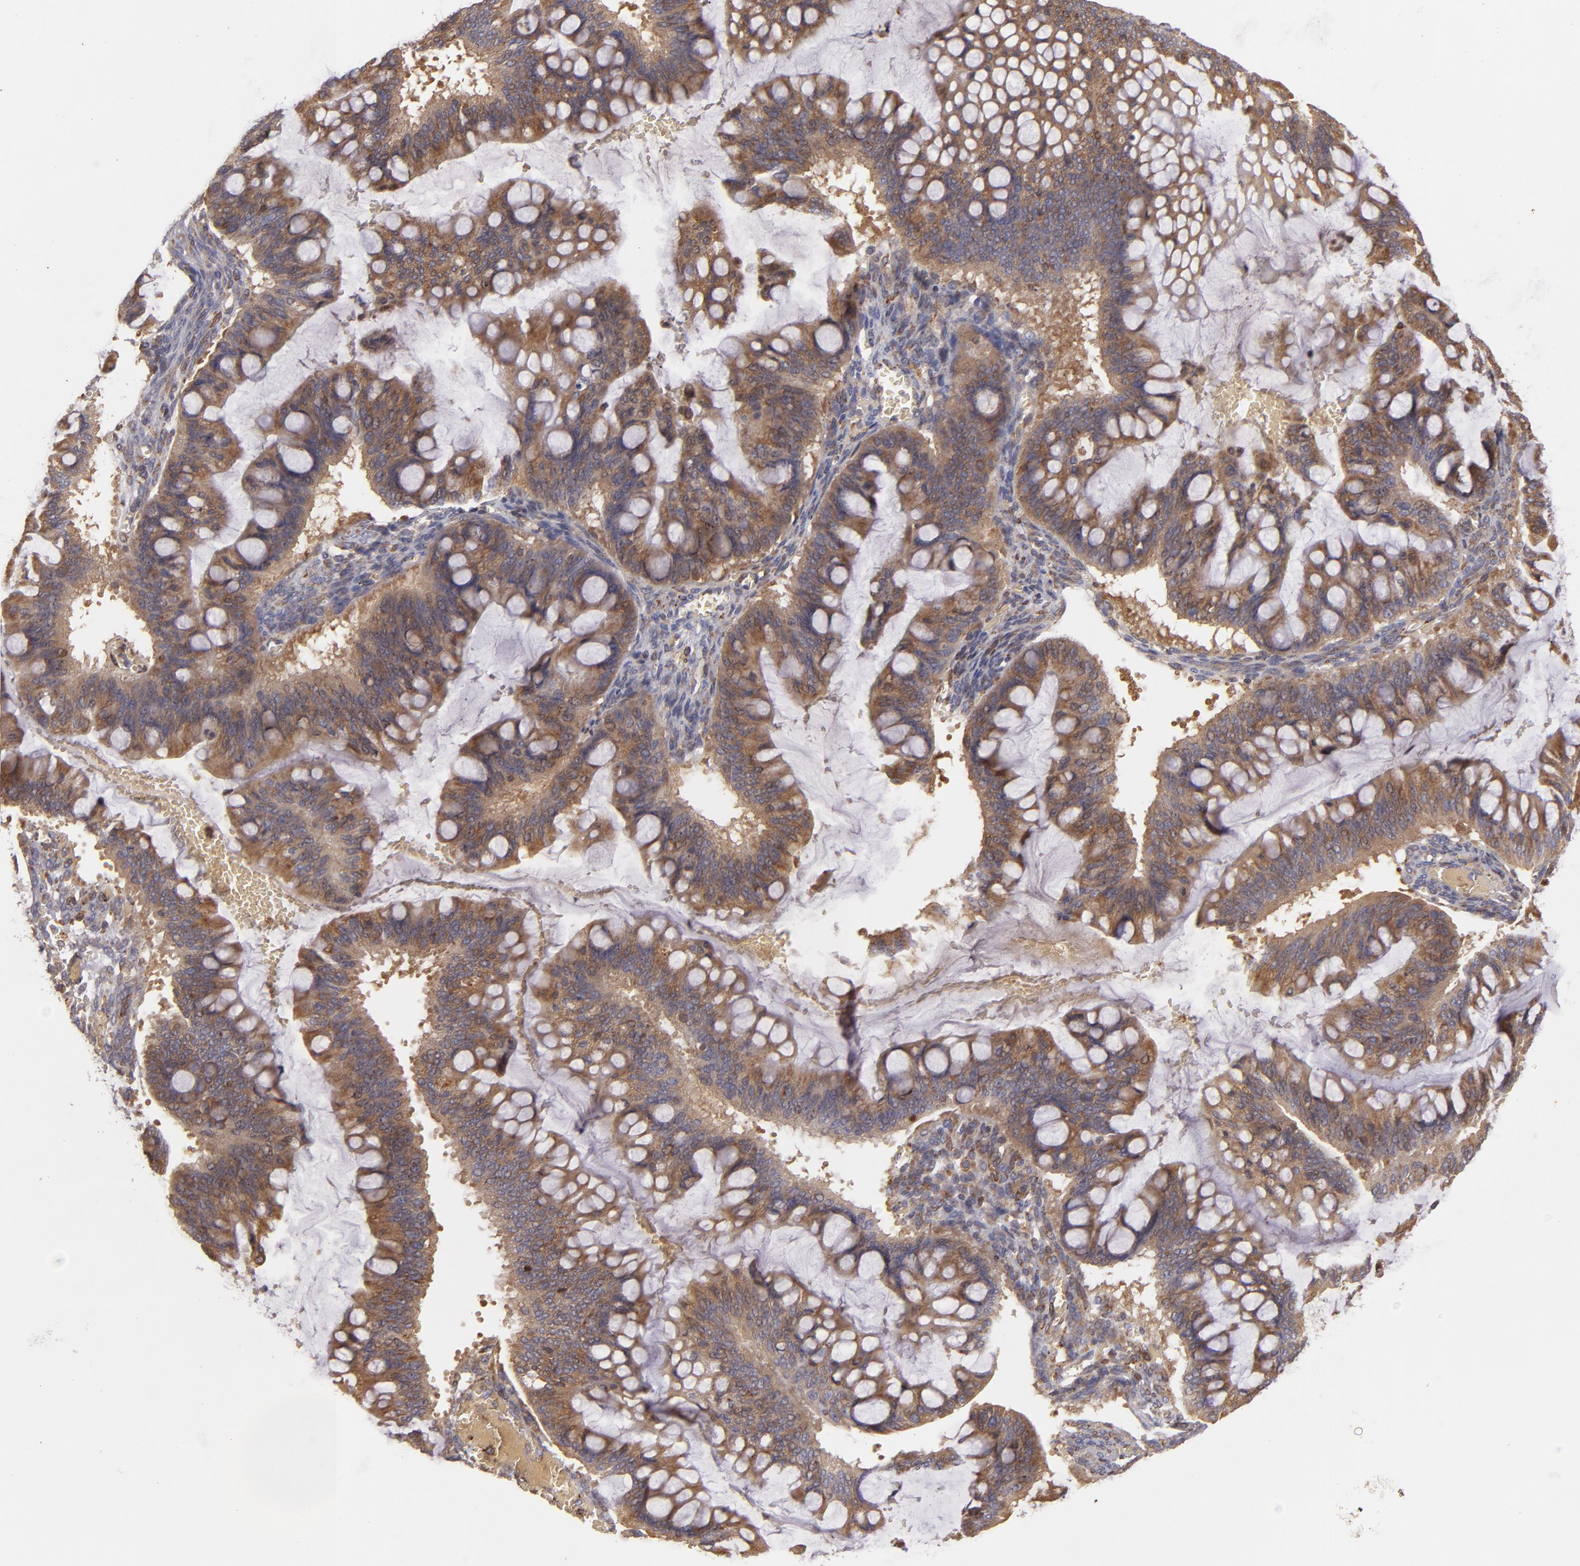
{"staining": {"intensity": "strong", "quantity": ">75%", "location": "cytoplasmic/membranous"}, "tissue": "ovarian cancer", "cell_type": "Tumor cells", "image_type": "cancer", "snomed": [{"axis": "morphology", "description": "Cystadenocarcinoma, mucinous, NOS"}, {"axis": "topography", "description": "Ovary"}], "caption": "Brown immunohistochemical staining in ovarian cancer shows strong cytoplasmic/membranous staining in approximately >75% of tumor cells.", "gene": "CFB", "patient": {"sex": "female", "age": 73}}